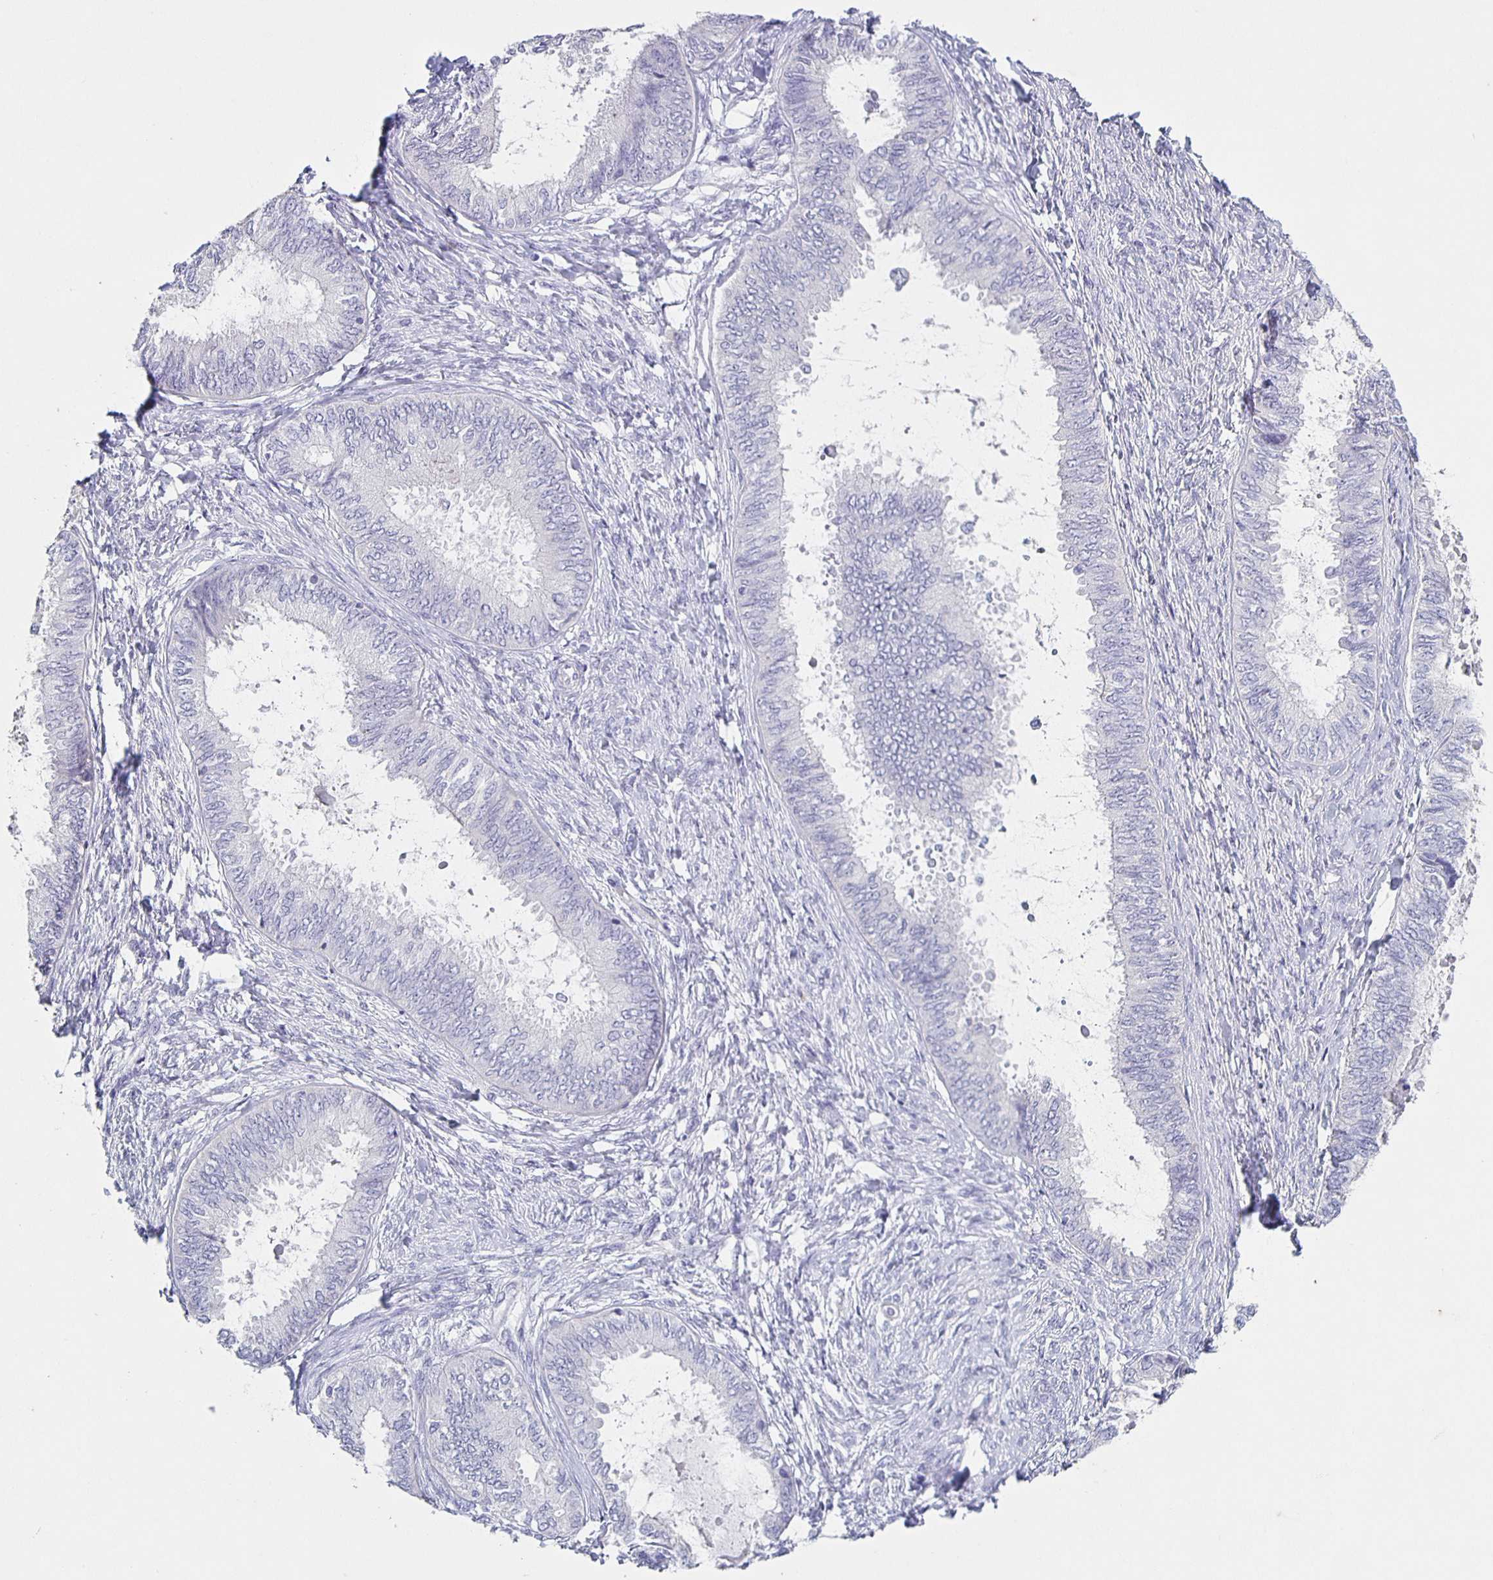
{"staining": {"intensity": "negative", "quantity": "none", "location": "none"}, "tissue": "ovarian cancer", "cell_type": "Tumor cells", "image_type": "cancer", "snomed": [{"axis": "morphology", "description": "Carcinoma, endometroid"}, {"axis": "topography", "description": "Ovary"}], "caption": "Tumor cells are negative for brown protein staining in ovarian endometroid carcinoma.", "gene": "CARNS1", "patient": {"sex": "female", "age": 70}}